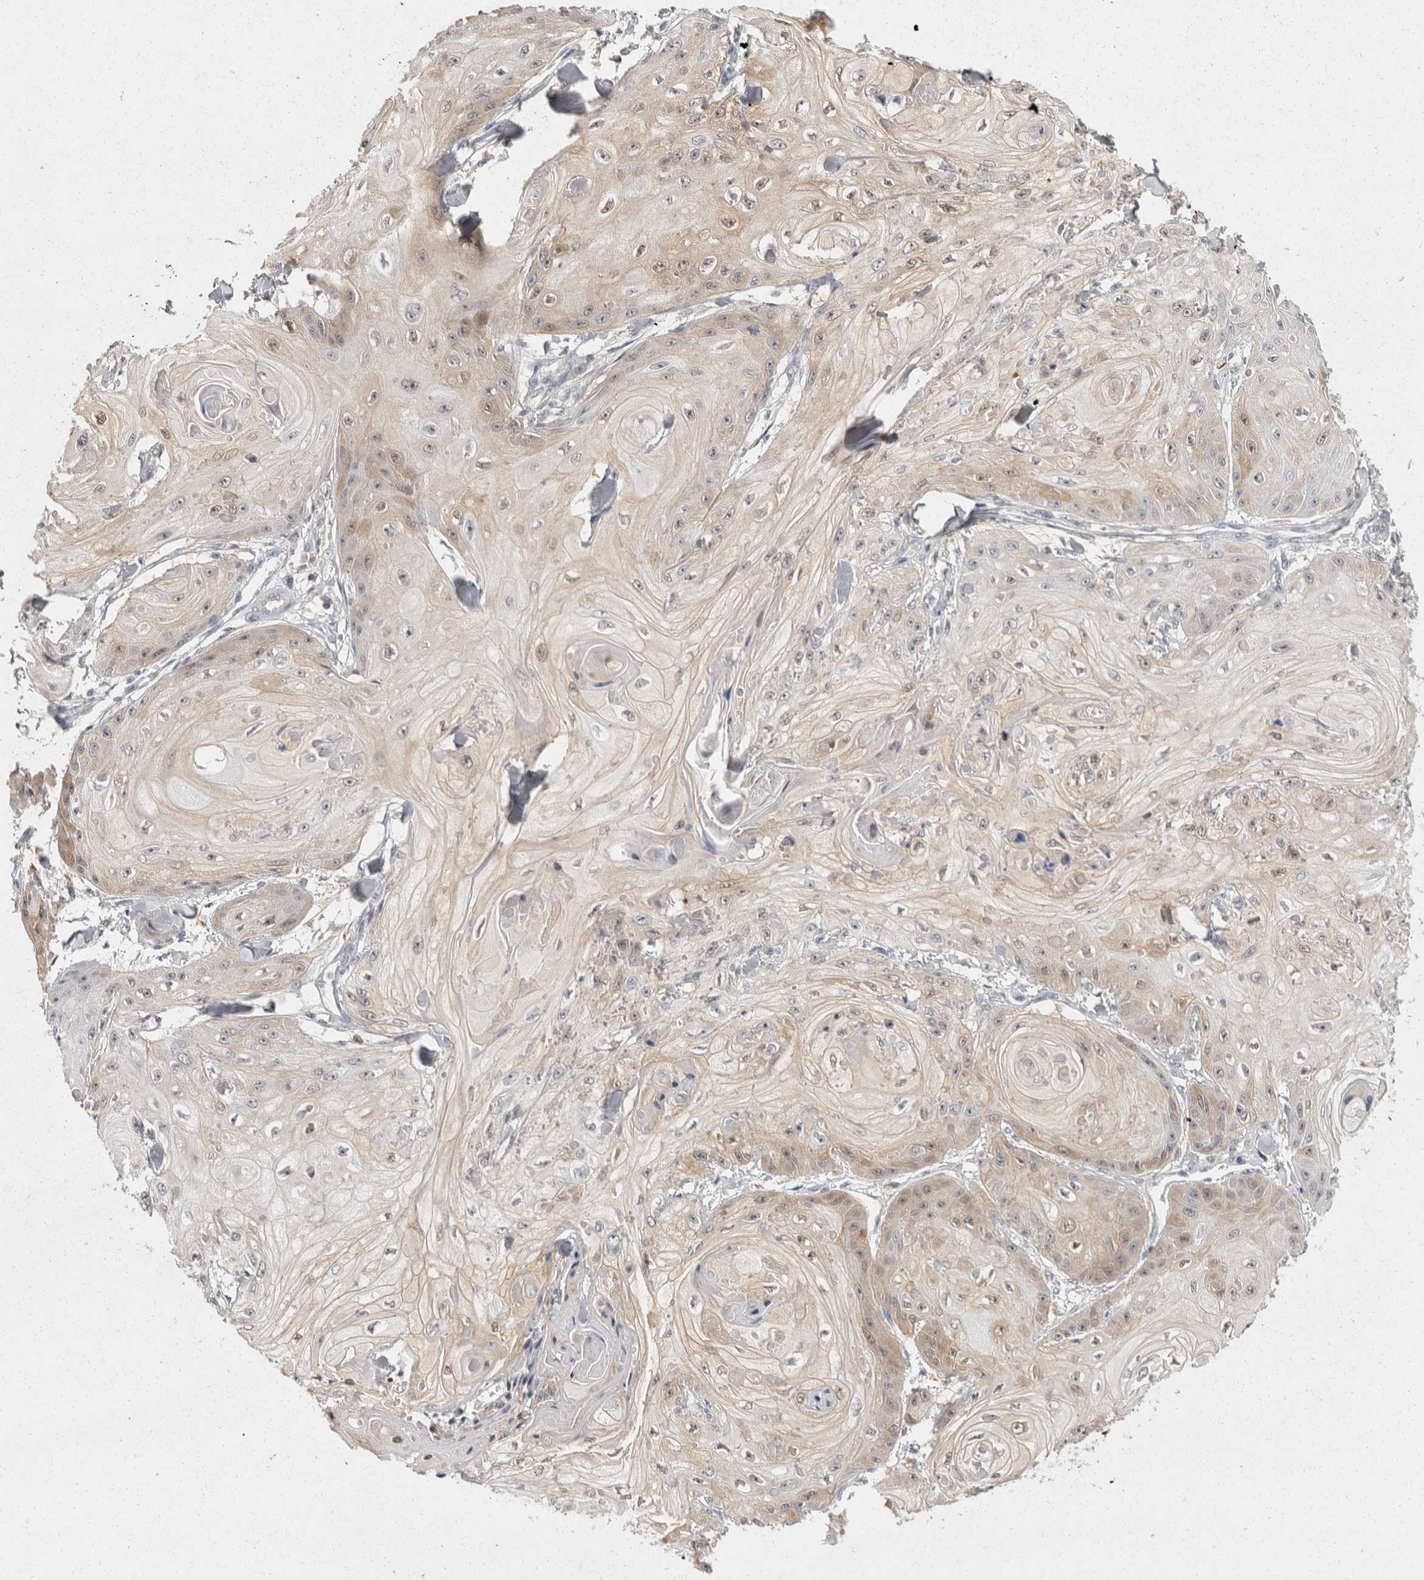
{"staining": {"intensity": "weak", "quantity": "<25%", "location": "cytoplasmic/membranous"}, "tissue": "skin cancer", "cell_type": "Tumor cells", "image_type": "cancer", "snomed": [{"axis": "morphology", "description": "Squamous cell carcinoma, NOS"}, {"axis": "topography", "description": "Skin"}], "caption": "Skin squamous cell carcinoma was stained to show a protein in brown. There is no significant staining in tumor cells.", "gene": "ACAT2", "patient": {"sex": "male", "age": 74}}